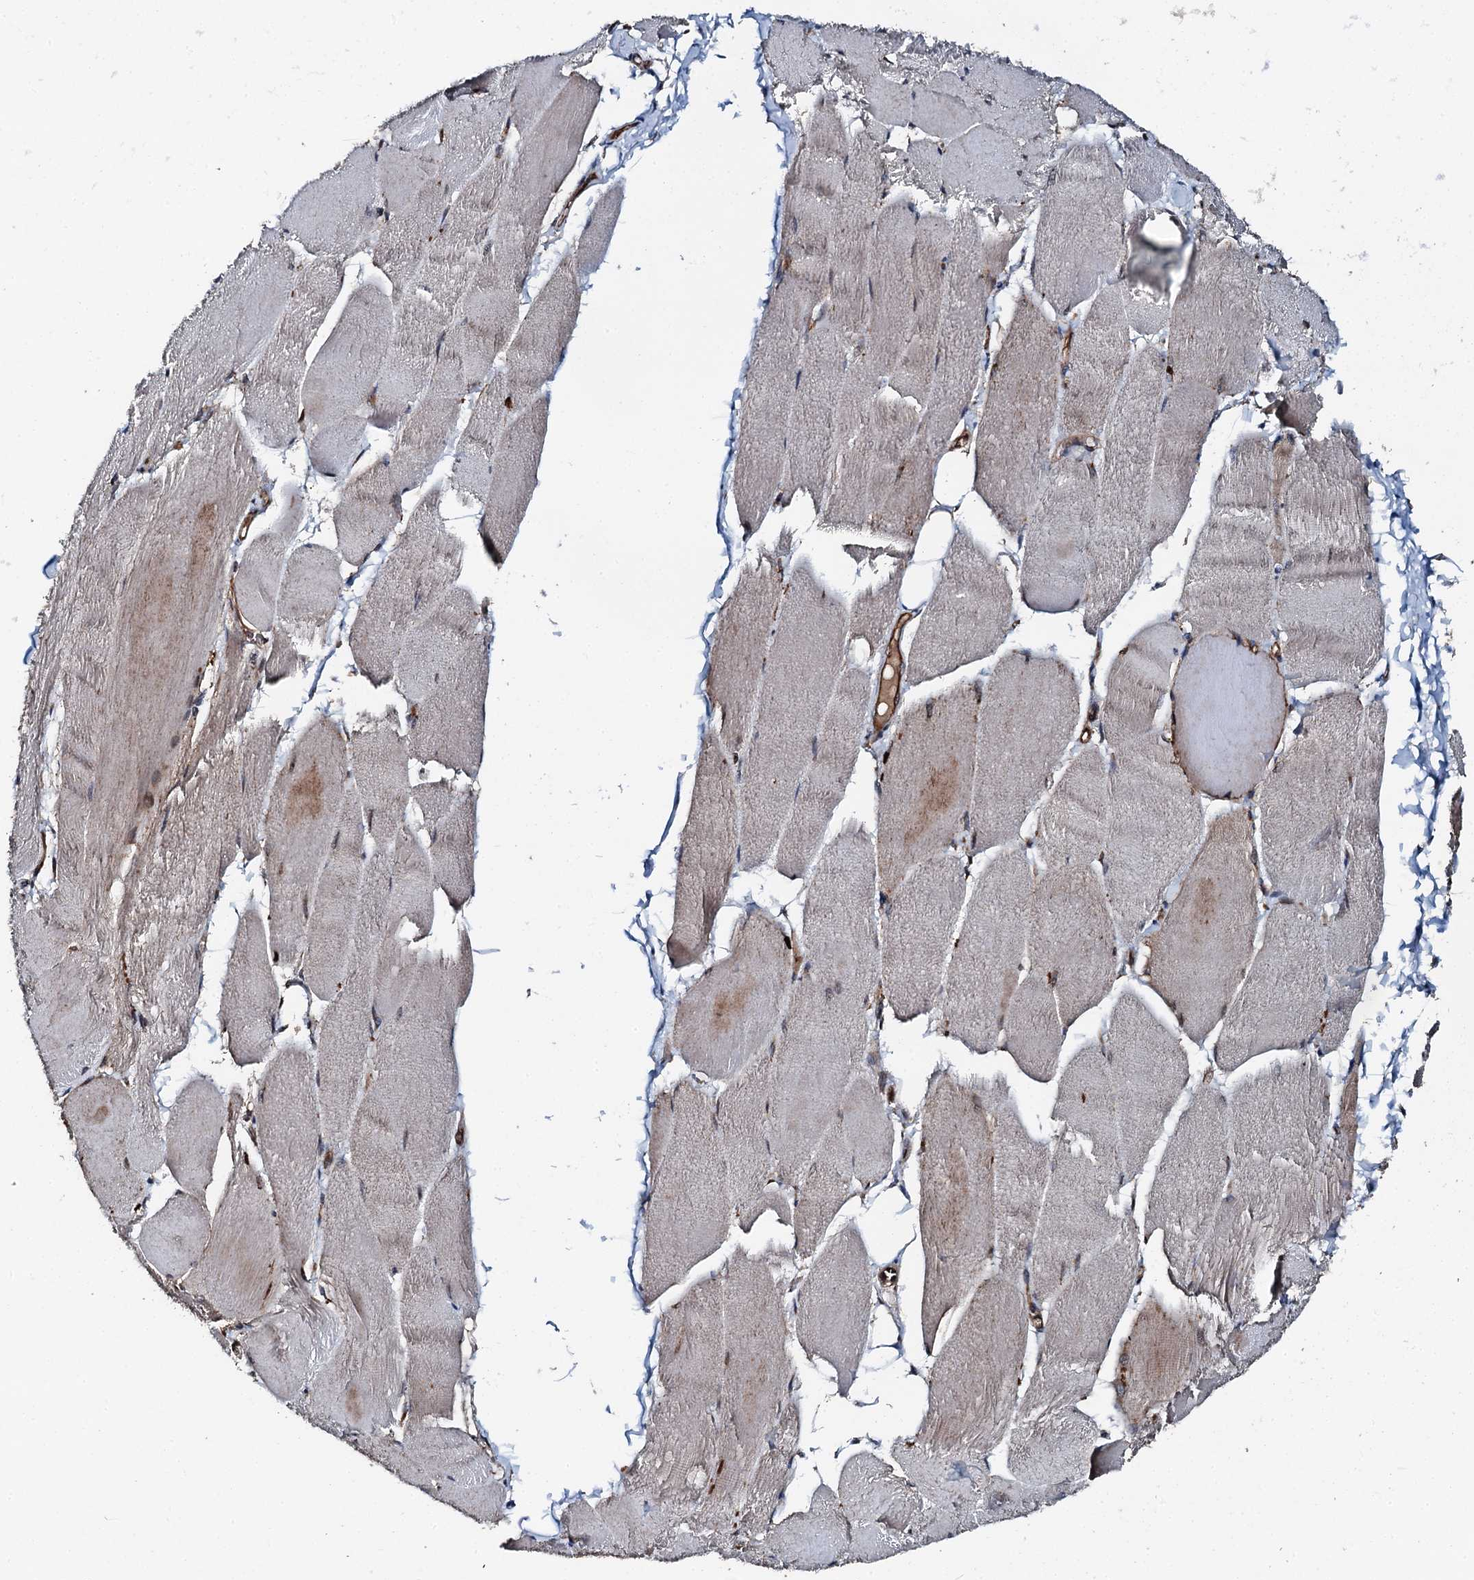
{"staining": {"intensity": "moderate", "quantity": "25%-75%", "location": "cytoplasmic/membranous"}, "tissue": "skeletal muscle", "cell_type": "Myocytes", "image_type": "normal", "snomed": [{"axis": "morphology", "description": "Normal tissue, NOS"}, {"axis": "morphology", "description": "Basal cell carcinoma"}, {"axis": "topography", "description": "Skeletal muscle"}], "caption": "Skeletal muscle stained for a protein (brown) exhibits moderate cytoplasmic/membranous positive expression in about 25%-75% of myocytes.", "gene": "FLYWCH1", "patient": {"sex": "female", "age": 64}}